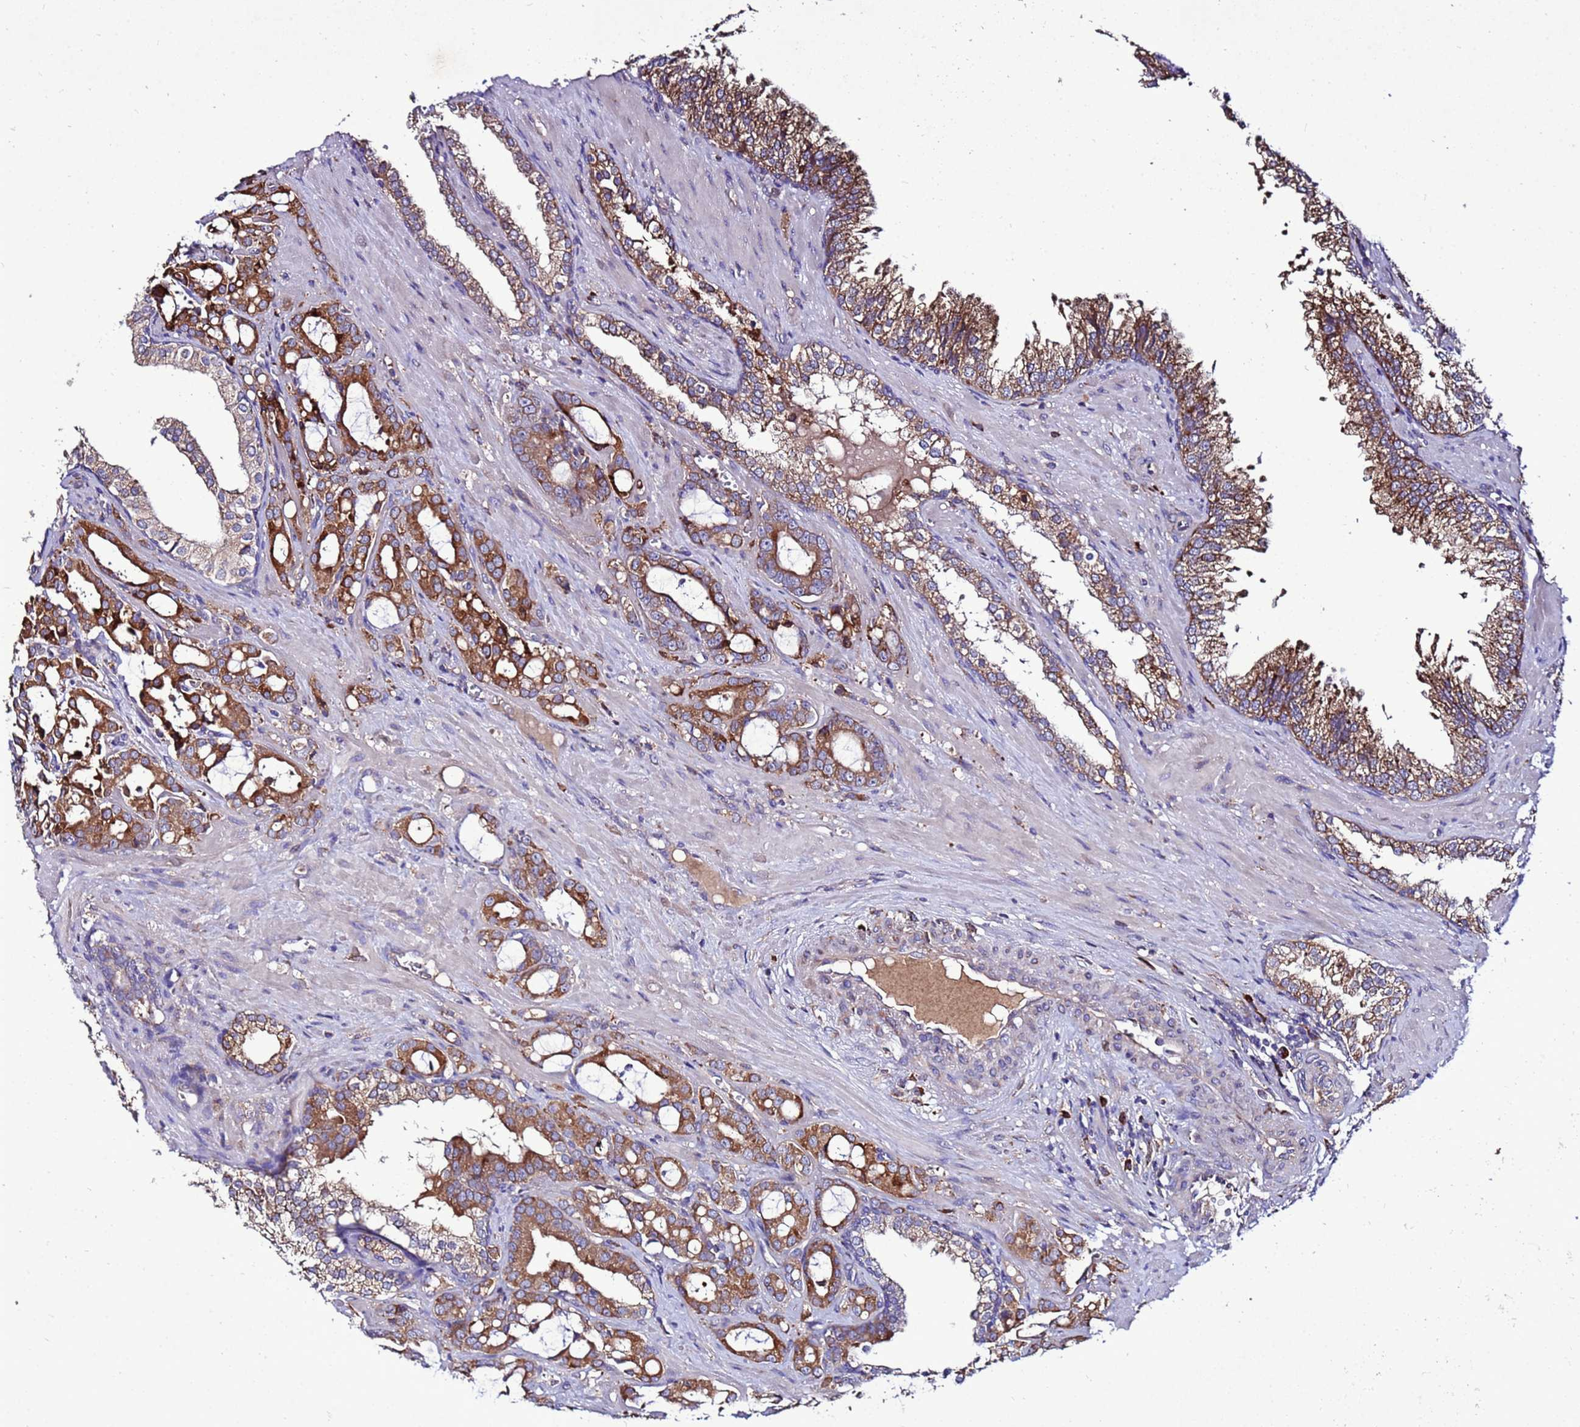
{"staining": {"intensity": "moderate", "quantity": ">75%", "location": "cytoplasmic/membranous"}, "tissue": "prostate cancer", "cell_type": "Tumor cells", "image_type": "cancer", "snomed": [{"axis": "morphology", "description": "Adenocarcinoma, High grade"}, {"axis": "topography", "description": "Prostate"}], "caption": "Prostate adenocarcinoma (high-grade) stained with DAB IHC demonstrates medium levels of moderate cytoplasmic/membranous staining in approximately >75% of tumor cells. Immunohistochemistry (ihc) stains the protein in brown and the nuclei are stained blue.", "gene": "ANTKMT", "patient": {"sex": "male", "age": 72}}